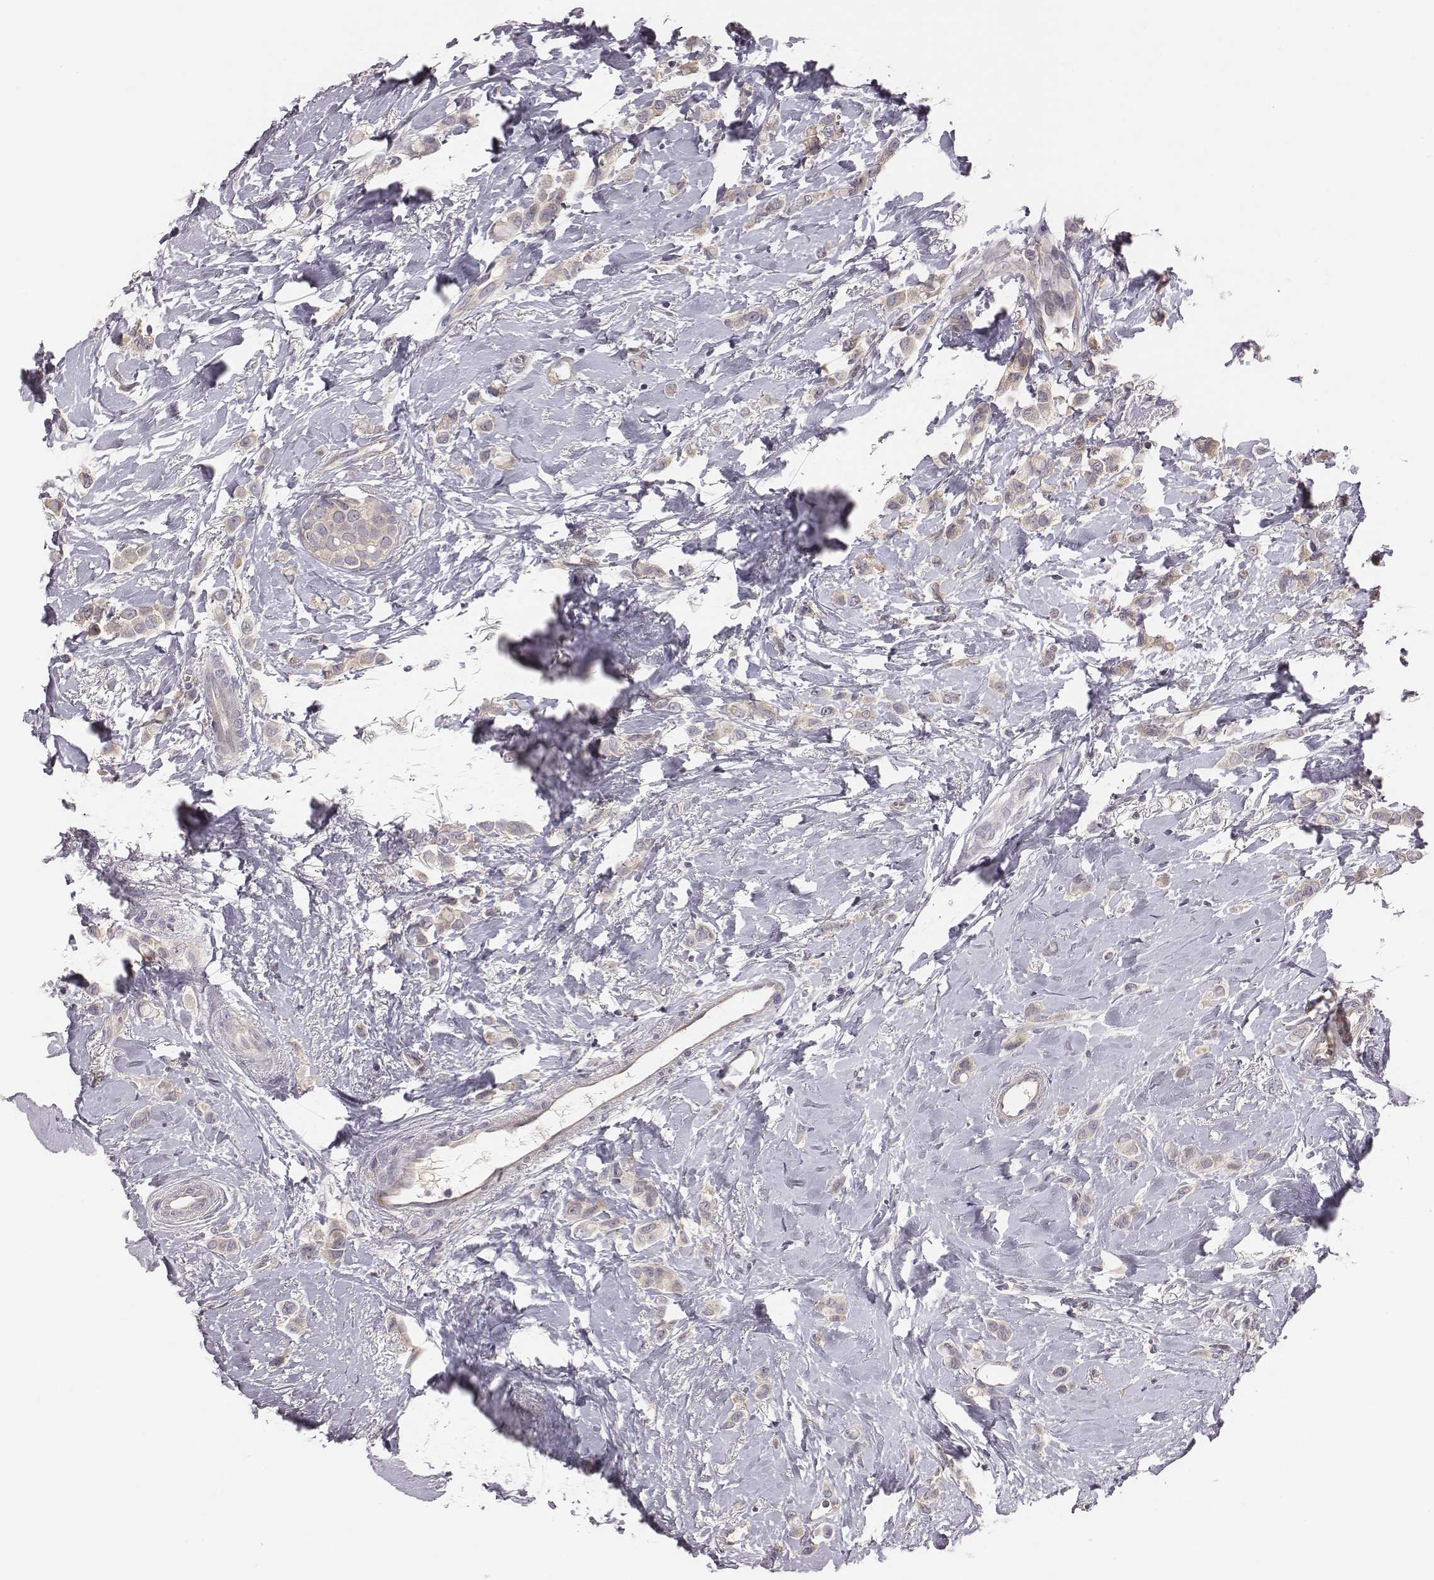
{"staining": {"intensity": "weak", "quantity": ">75%", "location": "cytoplasmic/membranous"}, "tissue": "breast cancer", "cell_type": "Tumor cells", "image_type": "cancer", "snomed": [{"axis": "morphology", "description": "Lobular carcinoma"}, {"axis": "topography", "description": "Breast"}], "caption": "Breast lobular carcinoma tissue reveals weak cytoplasmic/membranous expression in about >75% of tumor cells", "gene": "SMURF2", "patient": {"sex": "female", "age": 66}}